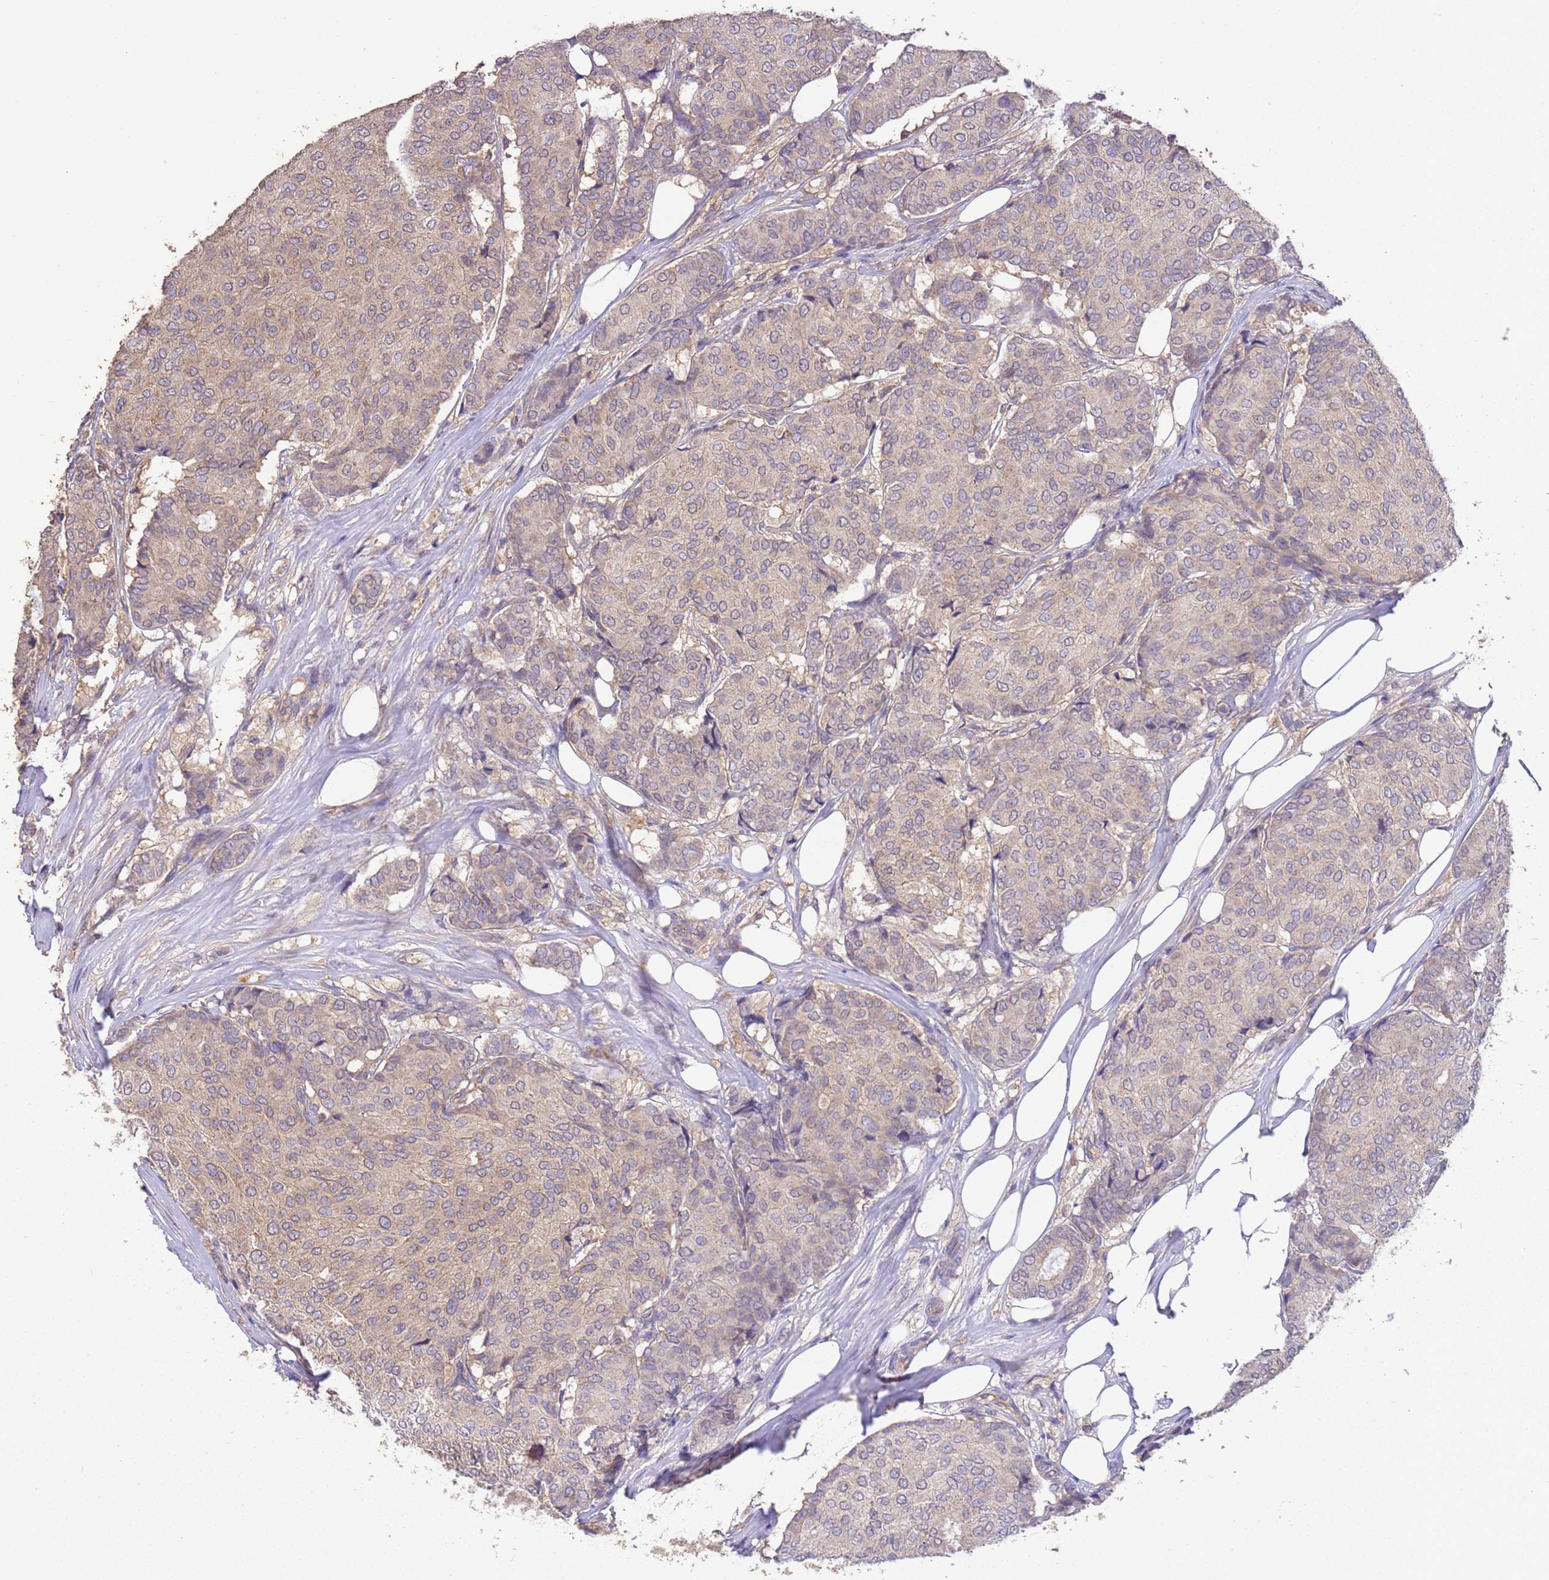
{"staining": {"intensity": "weak", "quantity": "<25%", "location": "cytoplasmic/membranous"}, "tissue": "breast cancer", "cell_type": "Tumor cells", "image_type": "cancer", "snomed": [{"axis": "morphology", "description": "Duct carcinoma"}, {"axis": "topography", "description": "Breast"}], "caption": "There is no significant staining in tumor cells of infiltrating ductal carcinoma (breast).", "gene": "NPHP1", "patient": {"sex": "female", "age": 75}}